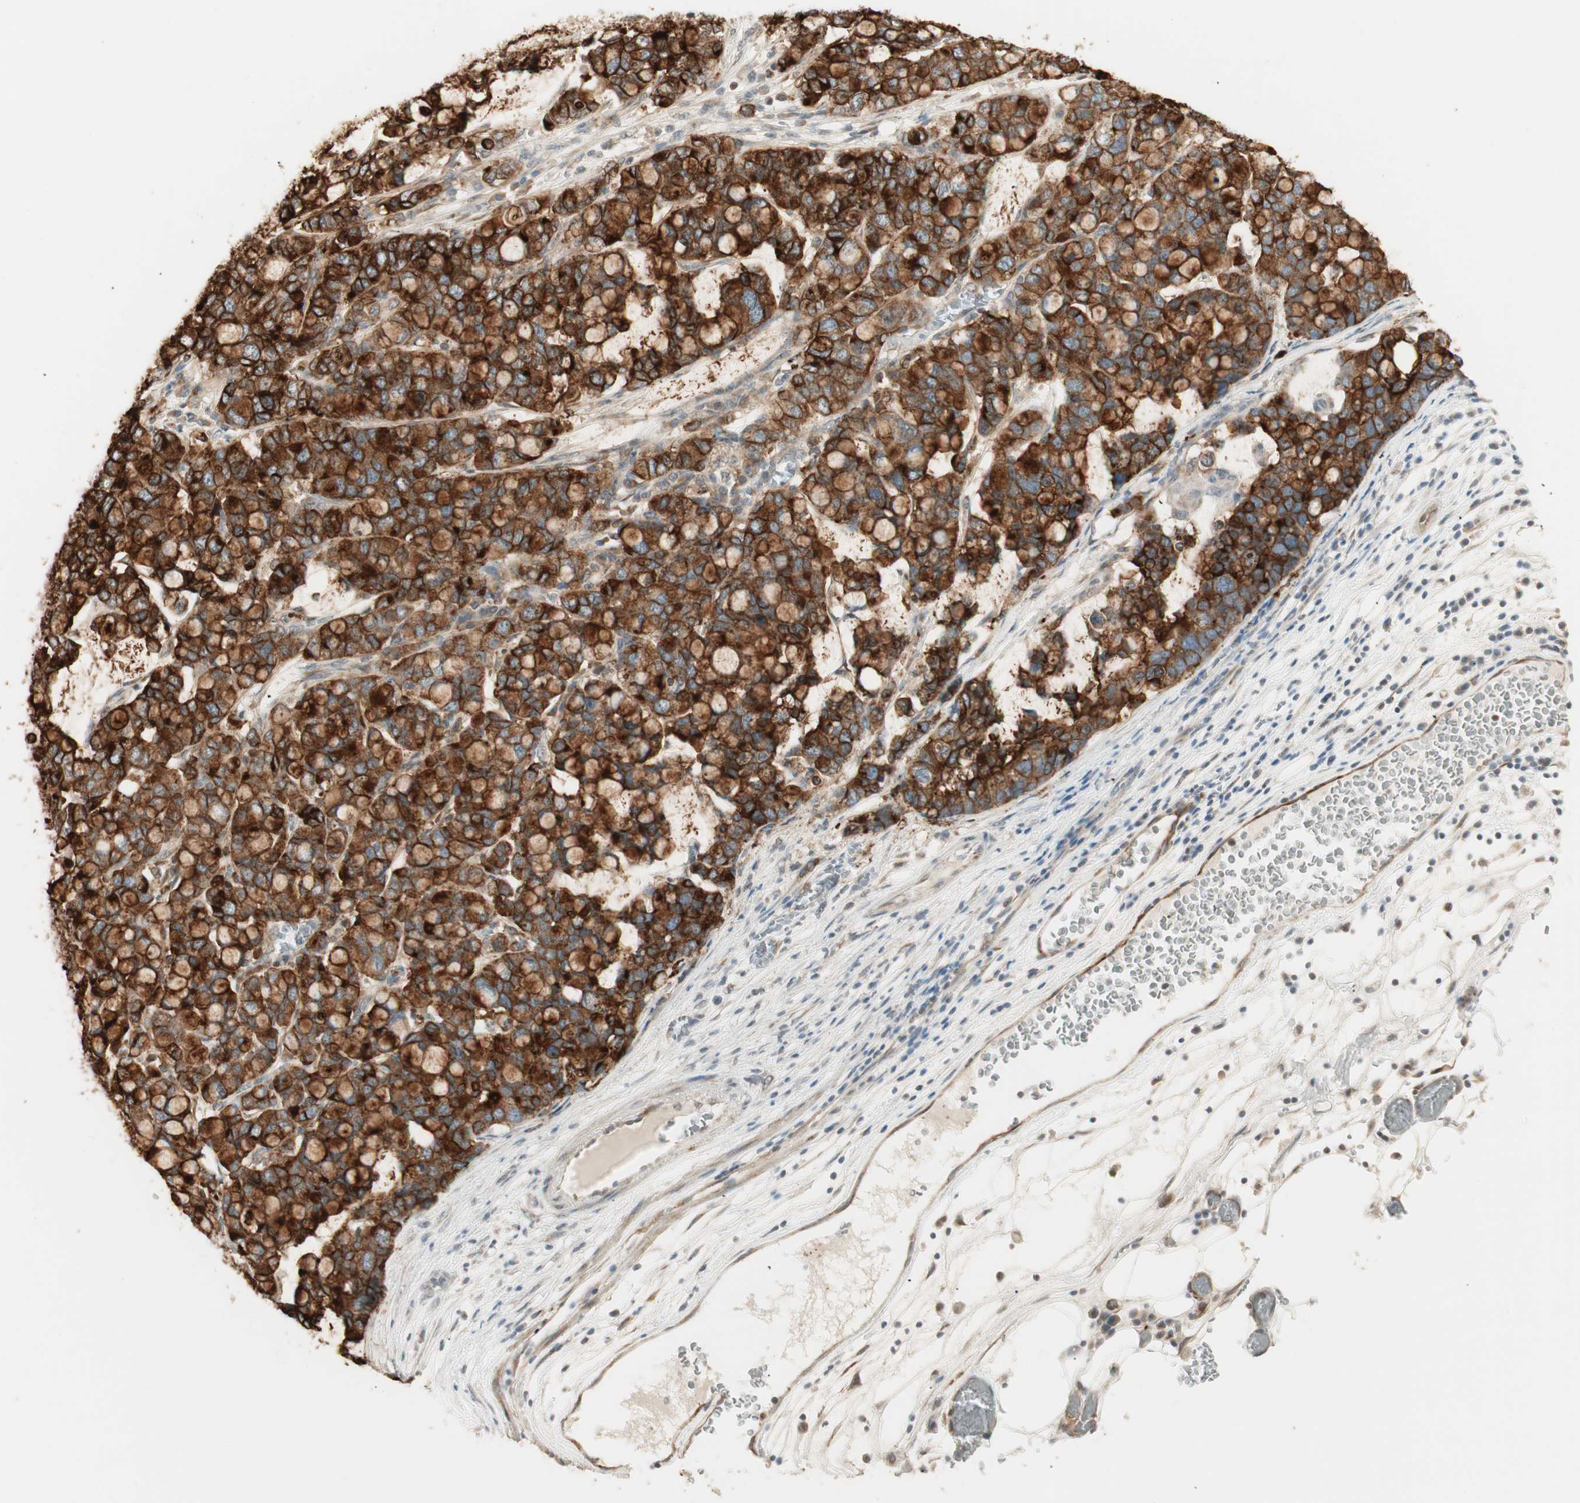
{"staining": {"intensity": "strong", "quantity": ">75%", "location": "cytoplasmic/membranous"}, "tissue": "stomach cancer", "cell_type": "Tumor cells", "image_type": "cancer", "snomed": [{"axis": "morphology", "description": "Adenocarcinoma, NOS"}, {"axis": "topography", "description": "Stomach, lower"}], "caption": "Brown immunohistochemical staining in stomach cancer (adenocarcinoma) exhibits strong cytoplasmic/membranous staining in approximately >75% of tumor cells.", "gene": "TASOR", "patient": {"sex": "male", "age": 84}}